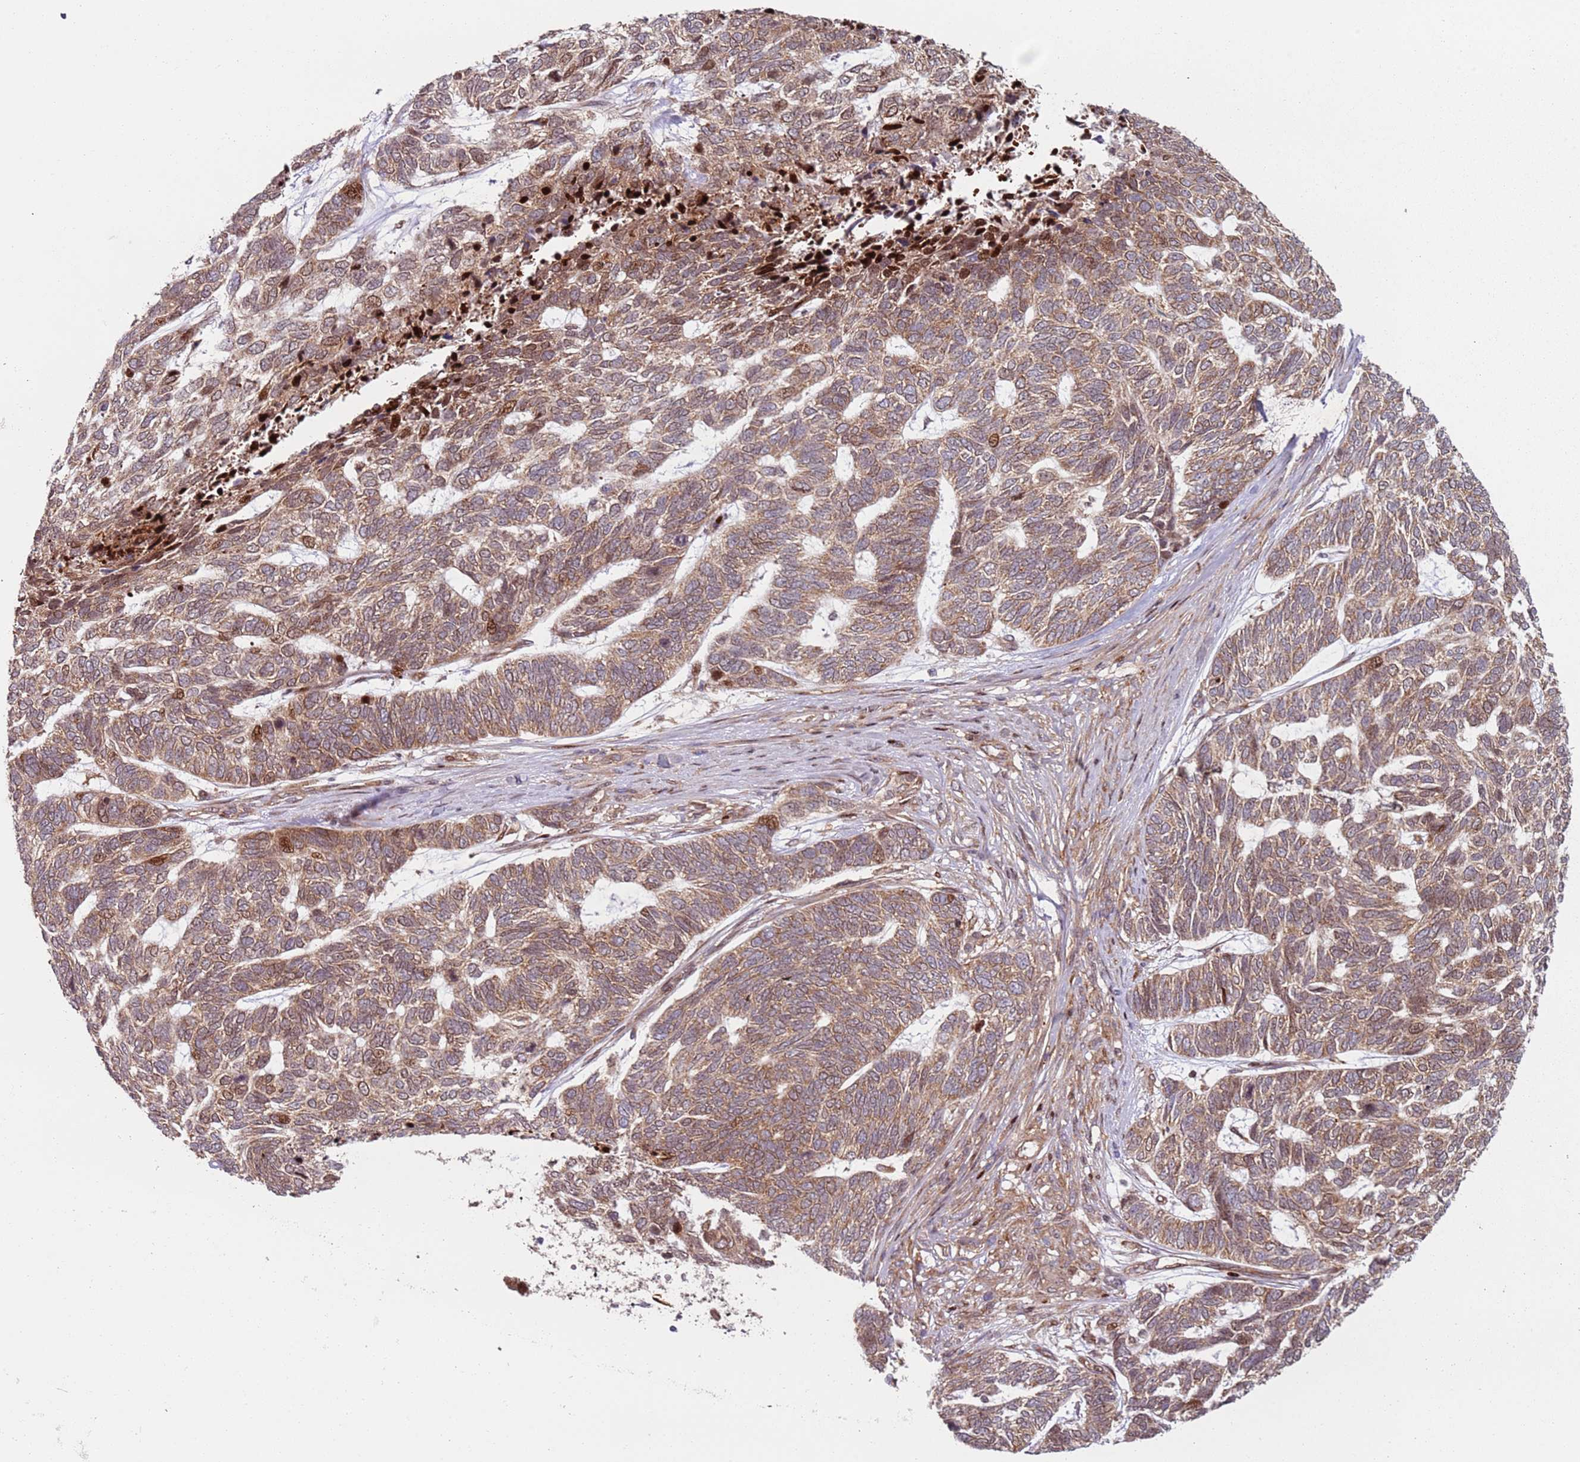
{"staining": {"intensity": "moderate", "quantity": ">75%", "location": "cytoplasmic/membranous,nuclear"}, "tissue": "skin cancer", "cell_type": "Tumor cells", "image_type": "cancer", "snomed": [{"axis": "morphology", "description": "Basal cell carcinoma"}, {"axis": "topography", "description": "Skin"}], "caption": "Immunohistochemistry (IHC) photomicrograph of neoplastic tissue: skin cancer (basal cell carcinoma) stained using IHC exhibits medium levels of moderate protein expression localized specifically in the cytoplasmic/membranous and nuclear of tumor cells, appearing as a cytoplasmic/membranous and nuclear brown color.", "gene": "HNRNPLL", "patient": {"sex": "female", "age": 65}}